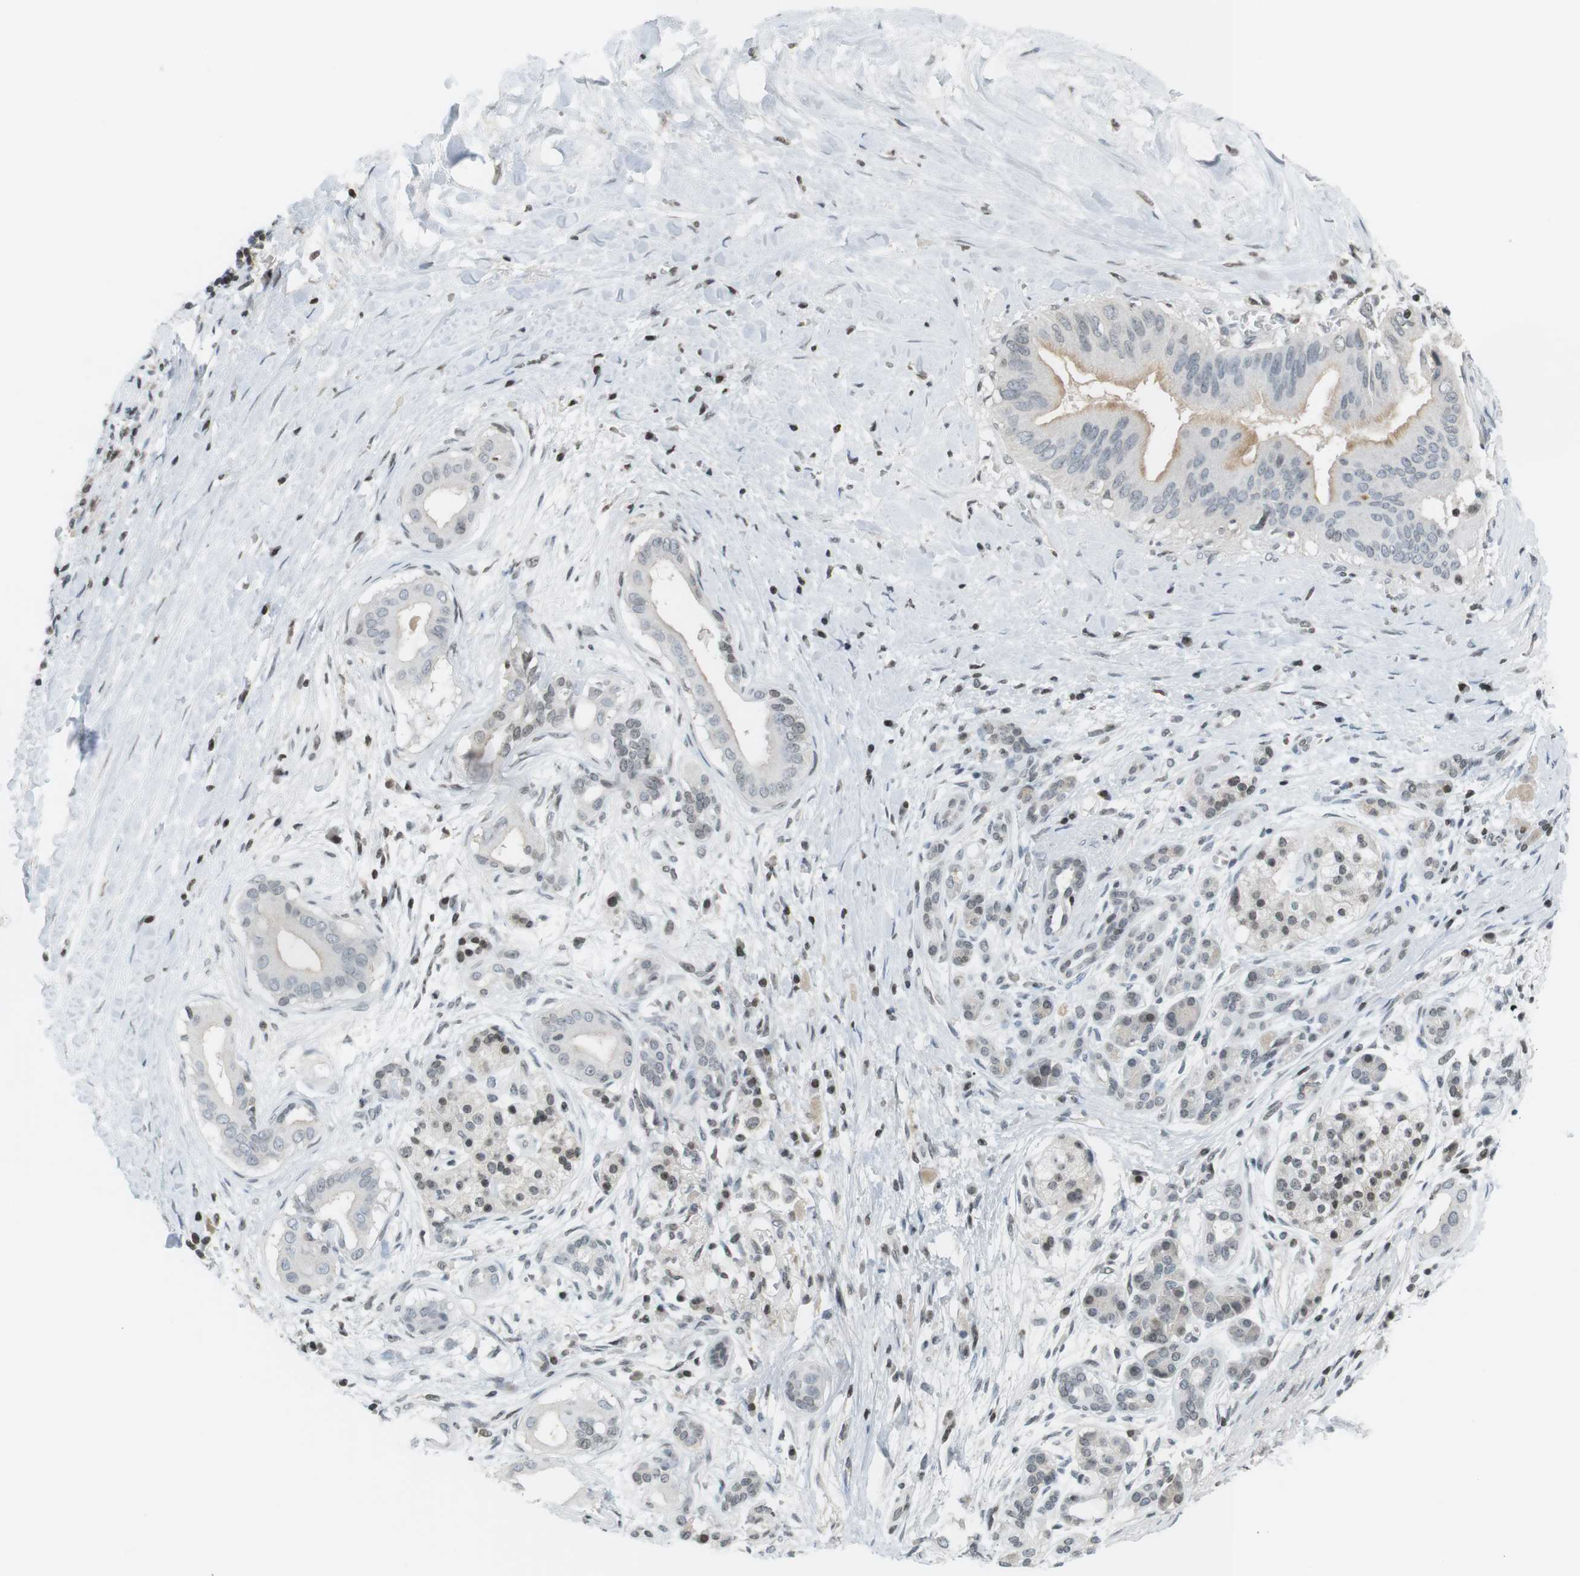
{"staining": {"intensity": "negative", "quantity": "none", "location": "none"}, "tissue": "pancreatic cancer", "cell_type": "Tumor cells", "image_type": "cancer", "snomed": [{"axis": "morphology", "description": "Adenocarcinoma, NOS"}, {"axis": "topography", "description": "Pancreas"}], "caption": "An immunohistochemistry photomicrograph of pancreatic cancer (adenocarcinoma) is shown. There is no staining in tumor cells of pancreatic cancer (adenocarcinoma).", "gene": "AZGP1", "patient": {"sex": "male", "age": 55}}